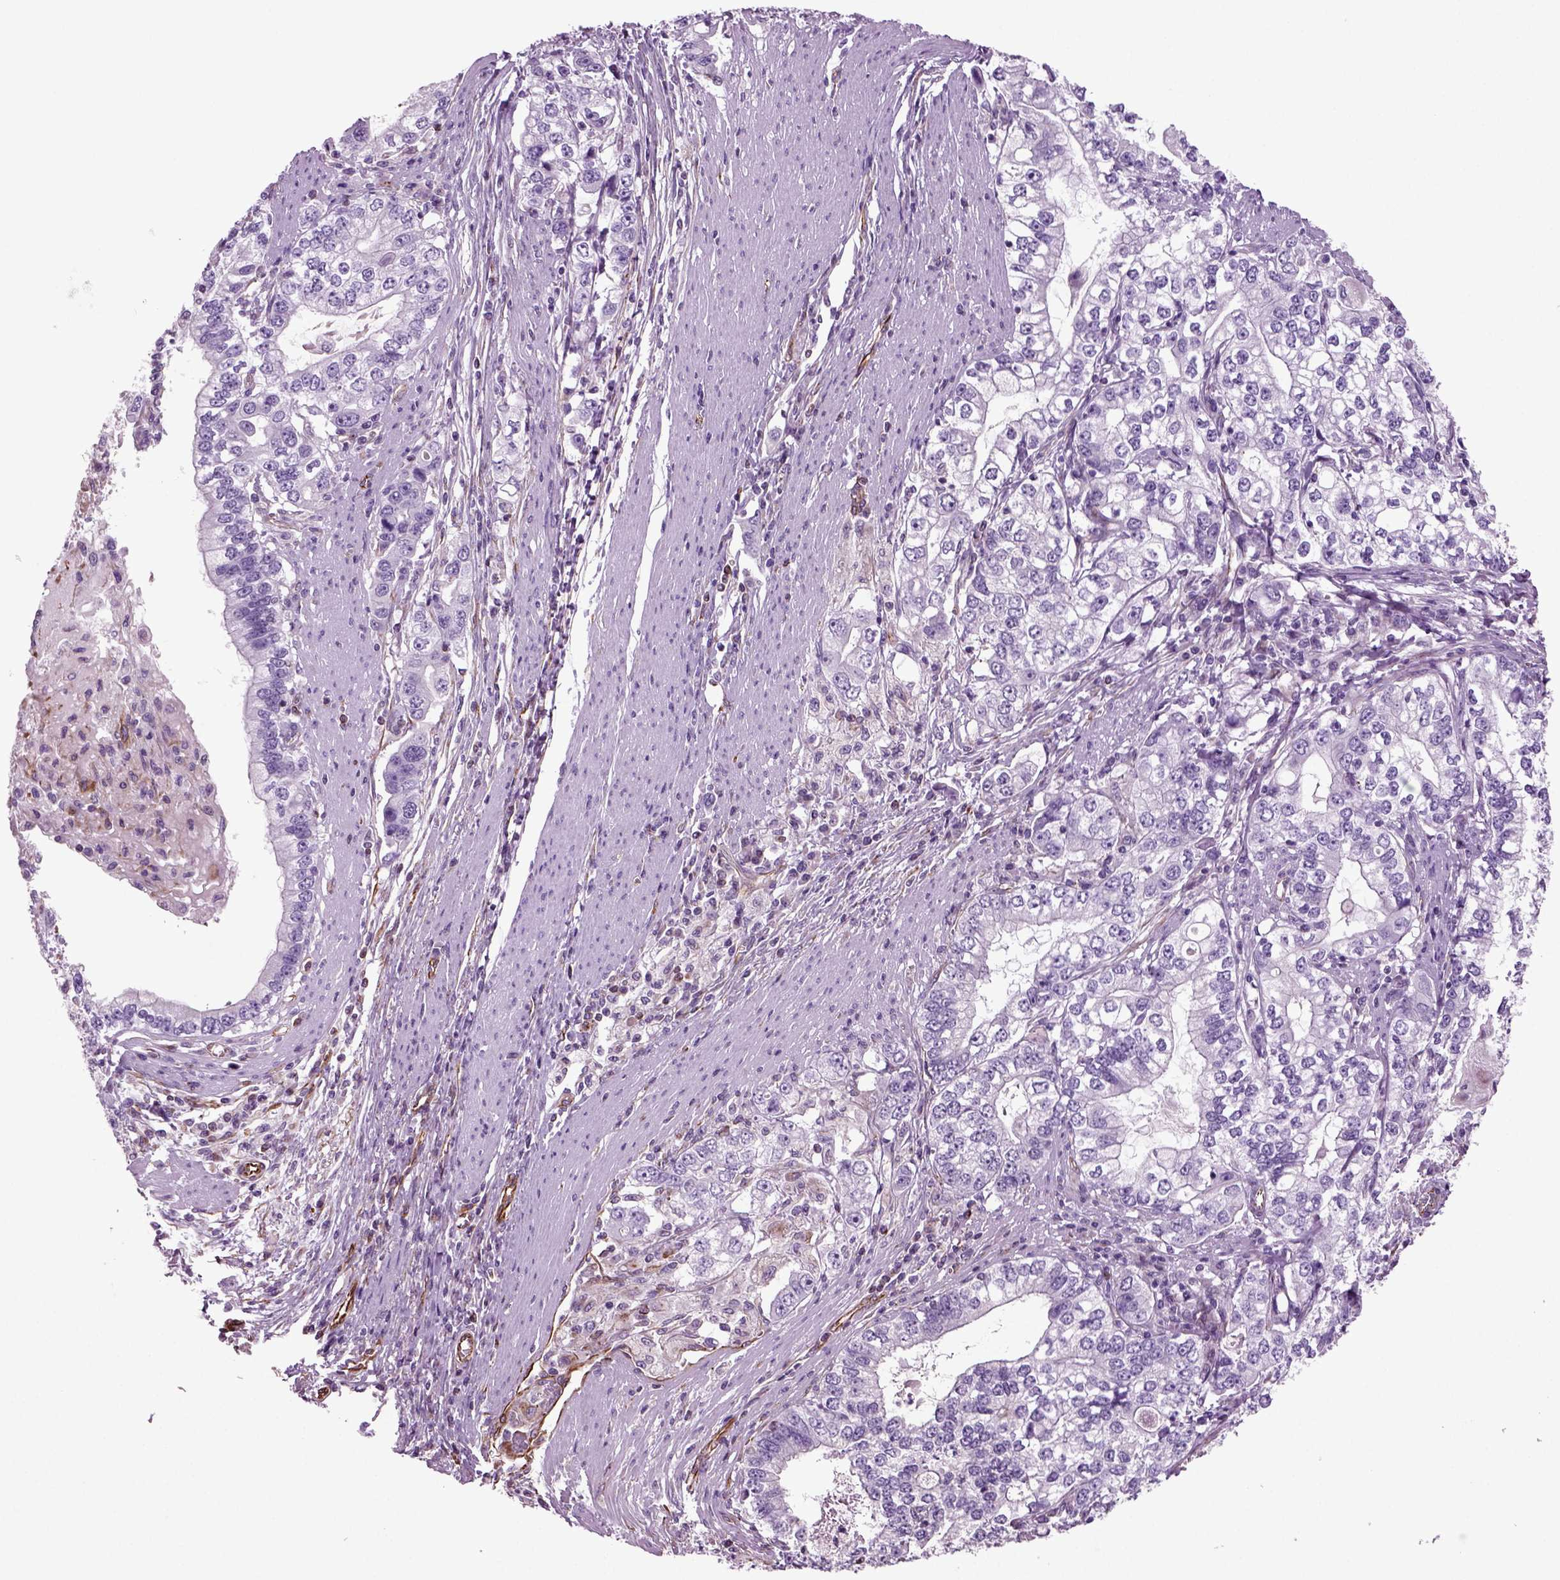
{"staining": {"intensity": "negative", "quantity": "none", "location": "none"}, "tissue": "stomach cancer", "cell_type": "Tumor cells", "image_type": "cancer", "snomed": [{"axis": "morphology", "description": "Adenocarcinoma, NOS"}, {"axis": "topography", "description": "Stomach, lower"}], "caption": "IHC micrograph of human stomach cancer (adenocarcinoma) stained for a protein (brown), which exhibits no positivity in tumor cells.", "gene": "ACER3", "patient": {"sex": "female", "age": 72}}